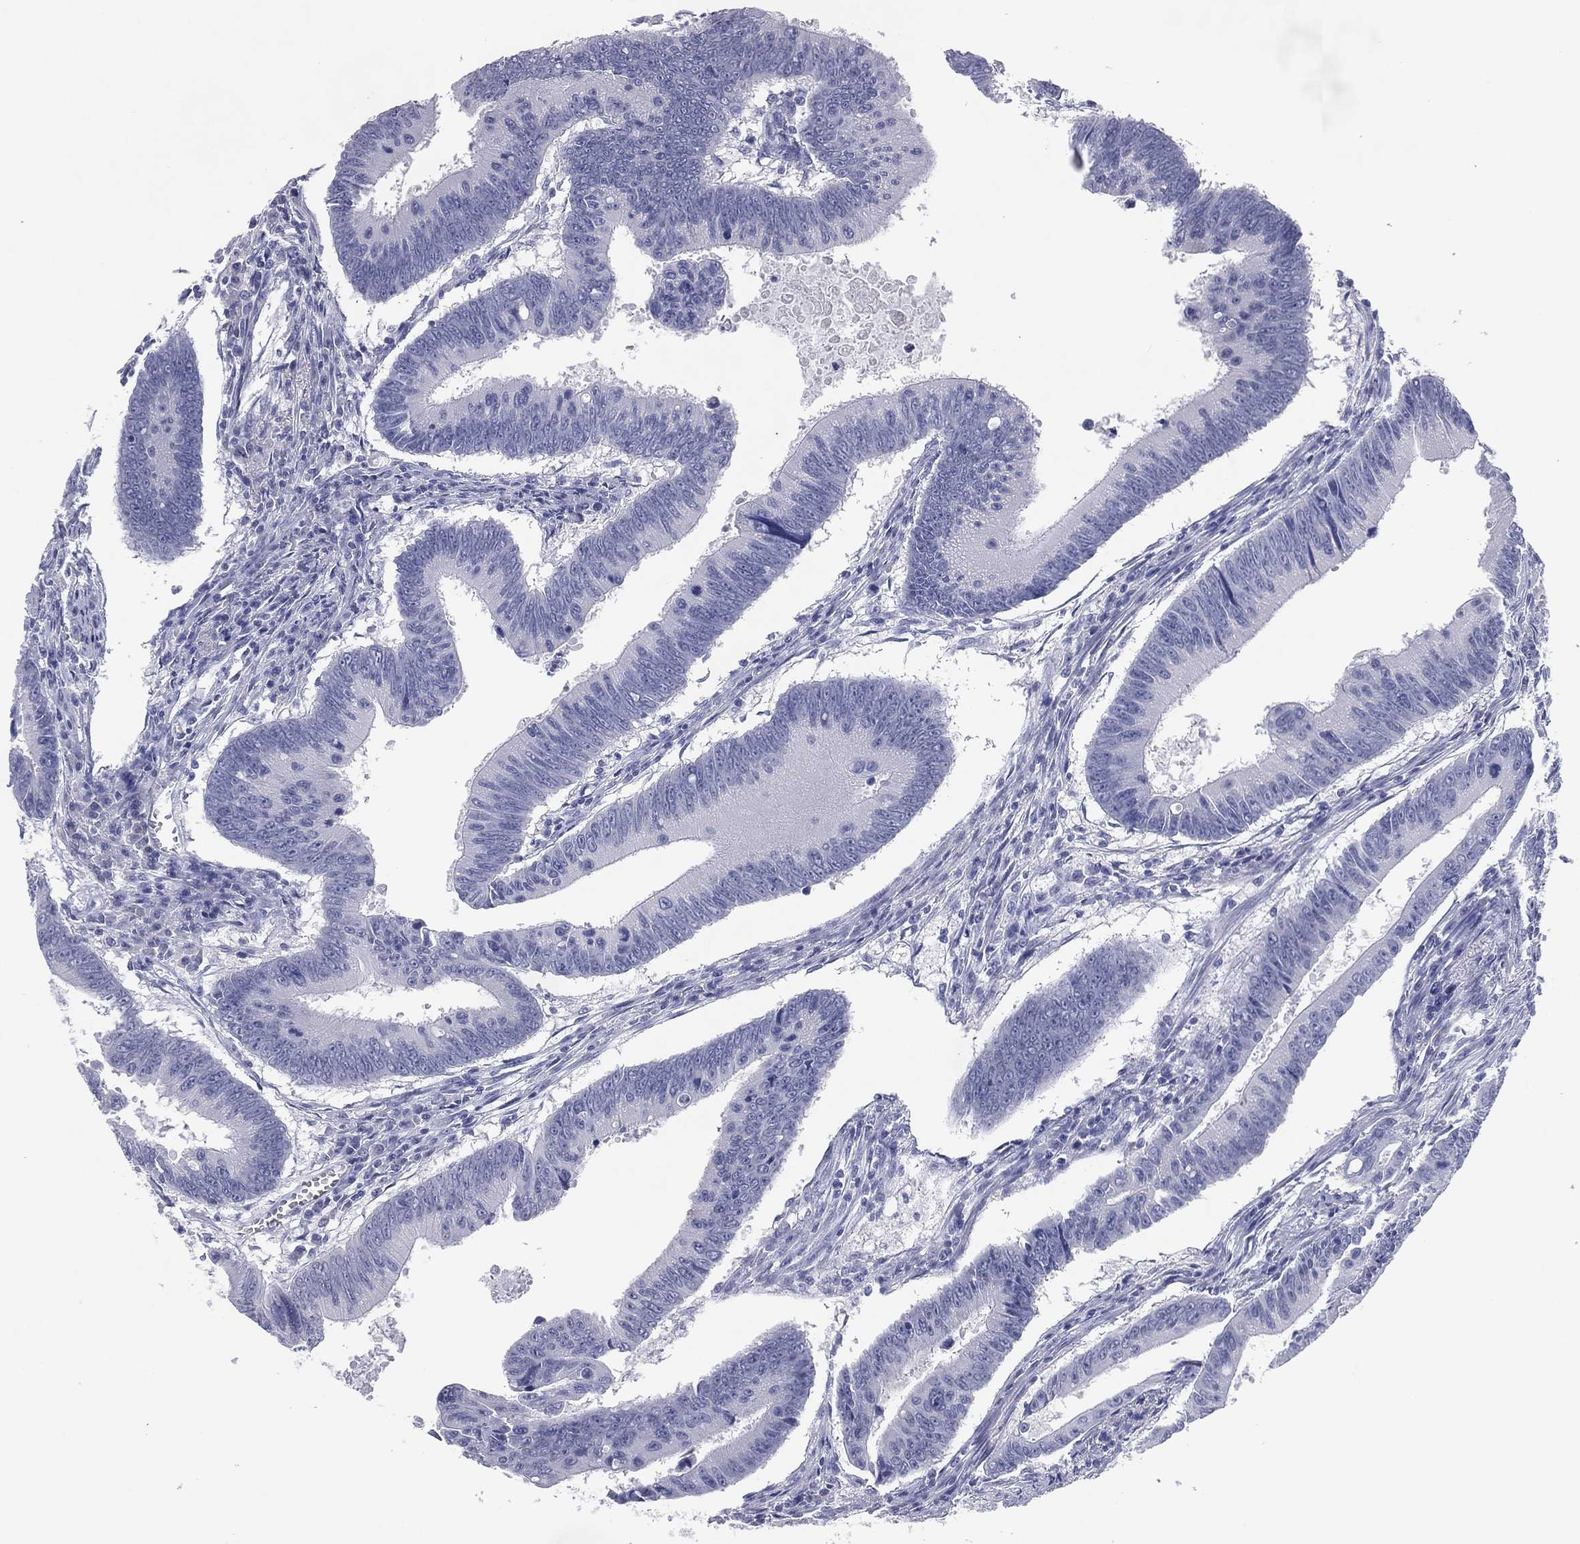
{"staining": {"intensity": "negative", "quantity": "none", "location": "none"}, "tissue": "colorectal cancer", "cell_type": "Tumor cells", "image_type": "cancer", "snomed": [{"axis": "morphology", "description": "Adenocarcinoma, NOS"}, {"axis": "topography", "description": "Colon"}], "caption": "This is a photomicrograph of immunohistochemistry (IHC) staining of colorectal cancer, which shows no staining in tumor cells.", "gene": "KRT35", "patient": {"sex": "female", "age": 87}}